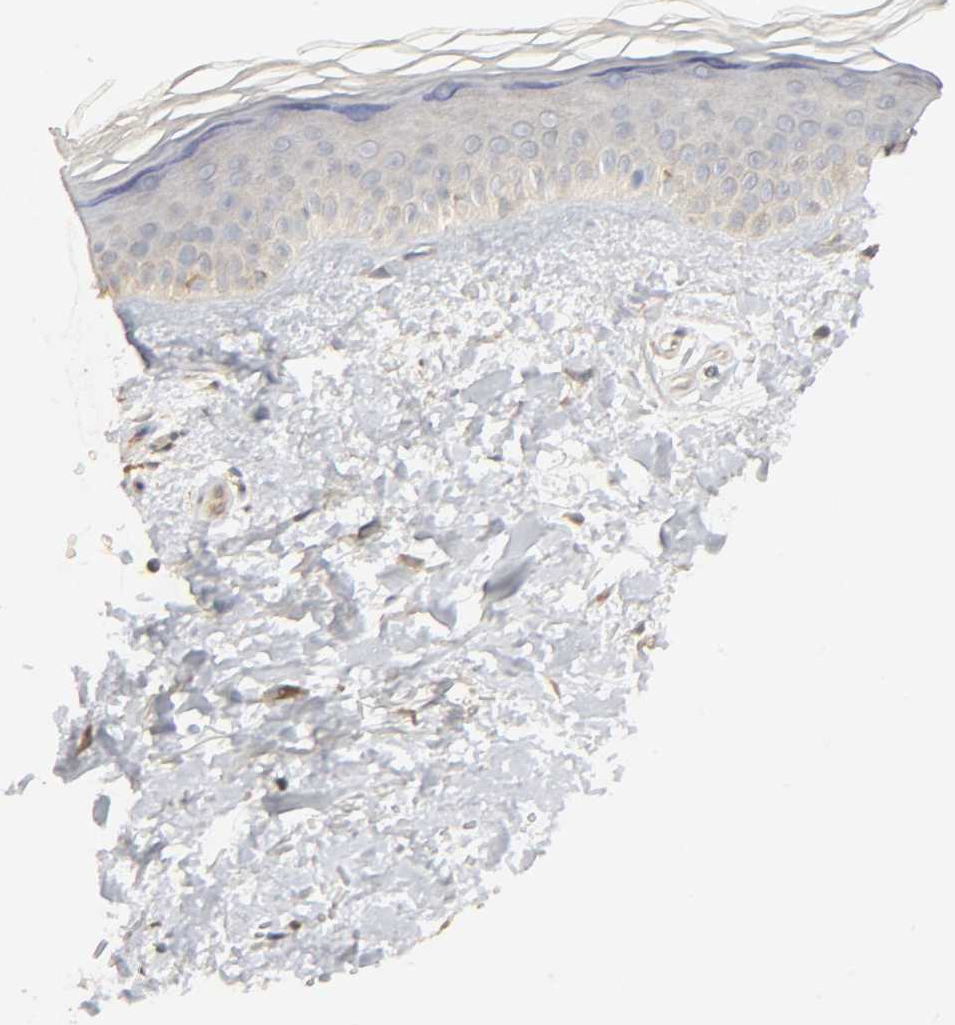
{"staining": {"intensity": "moderate", "quantity": ">75%", "location": "cytoplasmic/membranous"}, "tissue": "skin", "cell_type": "Fibroblasts", "image_type": "normal", "snomed": [{"axis": "morphology", "description": "Normal tissue, NOS"}, {"axis": "topography", "description": "Skin"}], "caption": "Immunohistochemical staining of unremarkable human skin demonstrates medium levels of moderate cytoplasmic/membranous staining in approximately >75% of fibroblasts. Using DAB (3,3'-diaminobenzidine) (brown) and hematoxylin (blue) stains, captured at high magnification using brightfield microscopy.", "gene": "CLEC4E", "patient": {"sex": "female", "age": 19}}